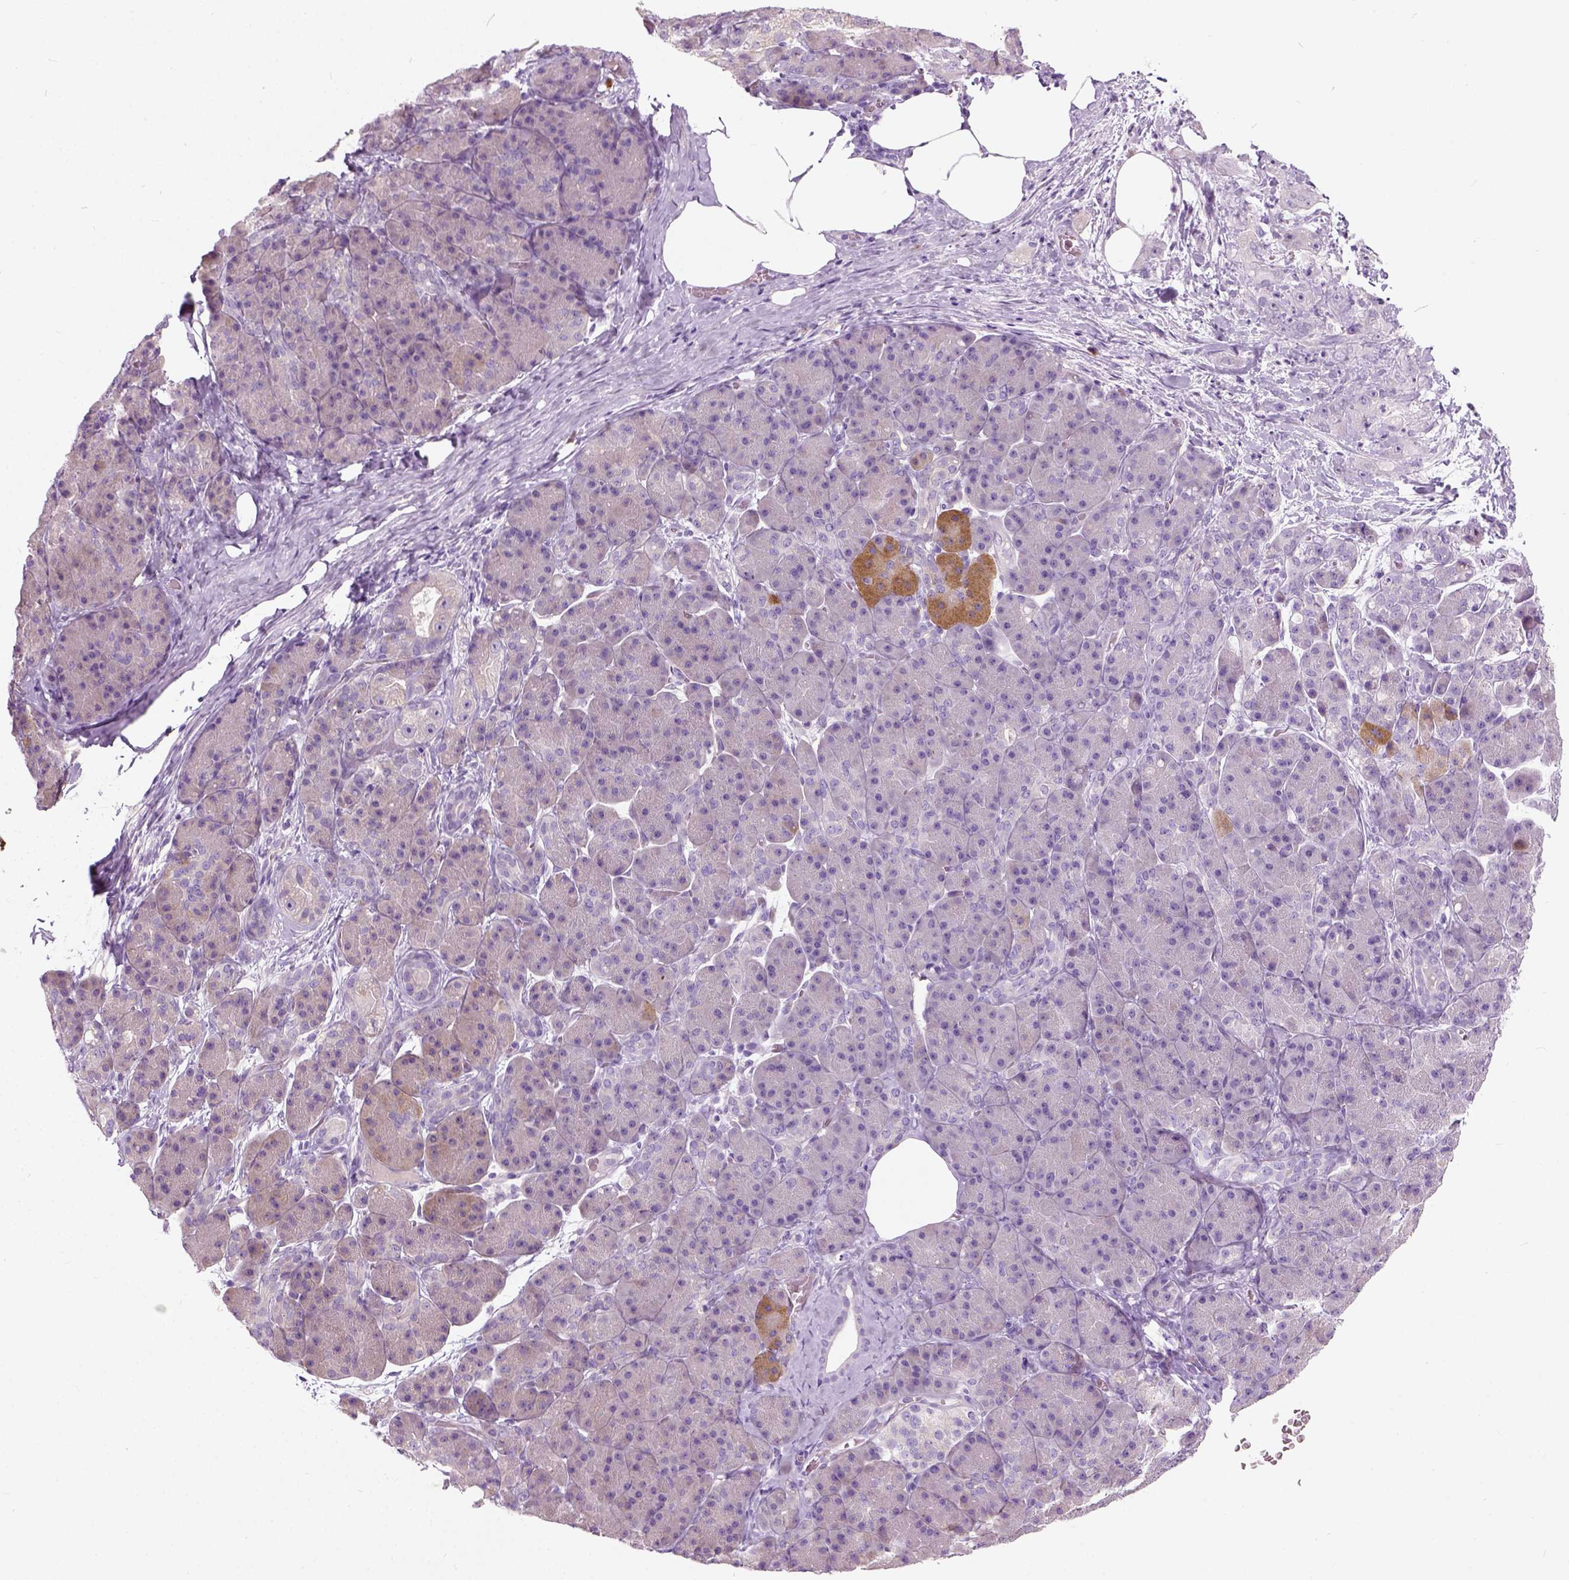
{"staining": {"intensity": "moderate", "quantity": "<25%", "location": "cytoplasmic/membranous"}, "tissue": "pancreas", "cell_type": "Exocrine glandular cells", "image_type": "normal", "snomed": [{"axis": "morphology", "description": "Normal tissue, NOS"}, {"axis": "topography", "description": "Pancreas"}], "caption": "IHC micrograph of normal pancreas: pancreas stained using immunohistochemistry (IHC) exhibits low levels of moderate protein expression localized specifically in the cytoplasmic/membranous of exocrine glandular cells, appearing as a cytoplasmic/membranous brown color.", "gene": "TRIM72", "patient": {"sex": "male", "age": 57}}